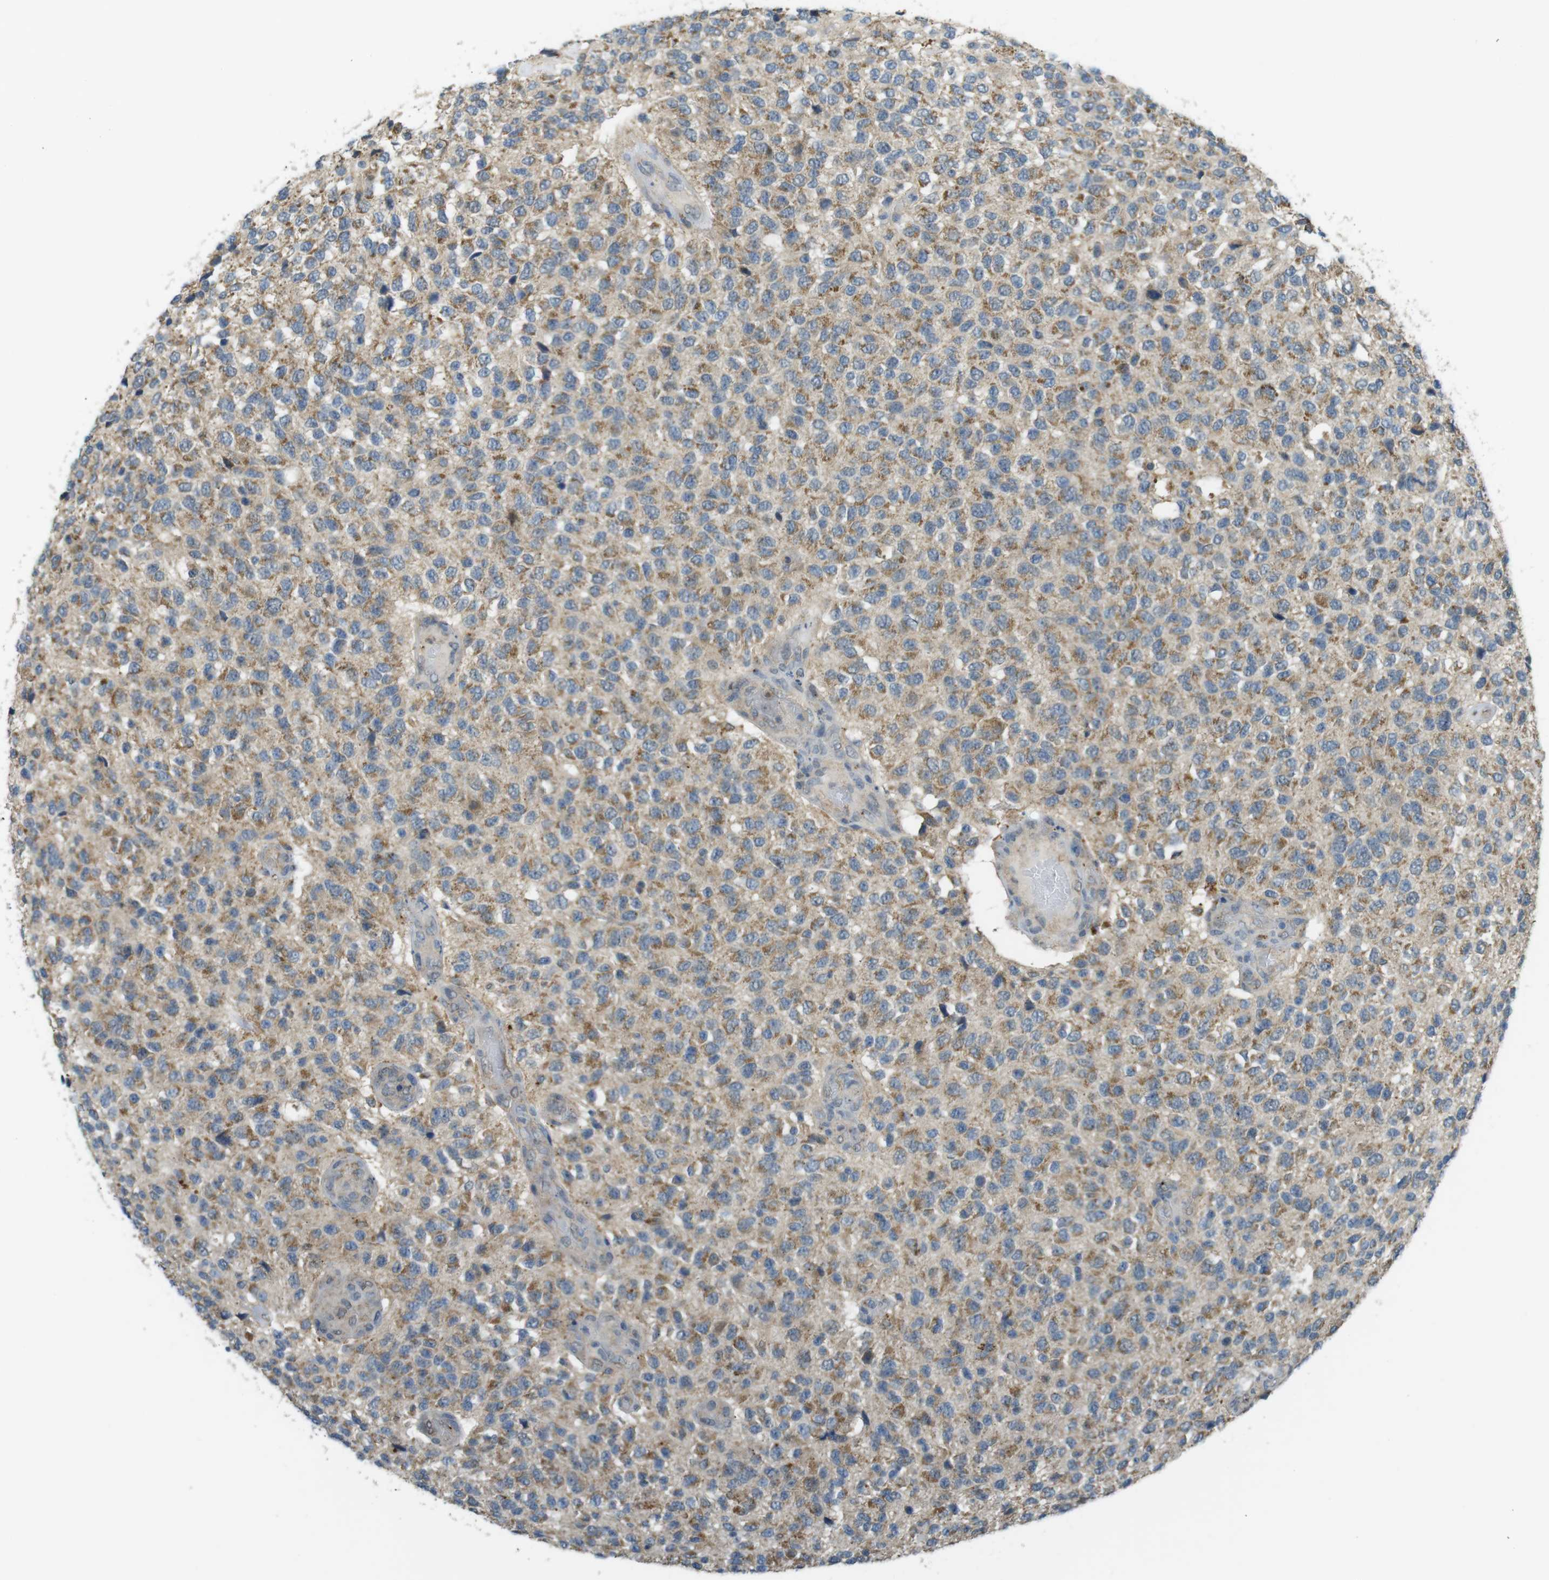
{"staining": {"intensity": "moderate", "quantity": ">75%", "location": "cytoplasmic/membranous"}, "tissue": "glioma", "cell_type": "Tumor cells", "image_type": "cancer", "snomed": [{"axis": "morphology", "description": "Glioma, malignant, High grade"}, {"axis": "topography", "description": "pancreas cauda"}], "caption": "The photomicrograph demonstrates immunohistochemical staining of glioma. There is moderate cytoplasmic/membranous staining is present in about >75% of tumor cells.", "gene": "BRI3BP", "patient": {"sex": "male", "age": 60}}